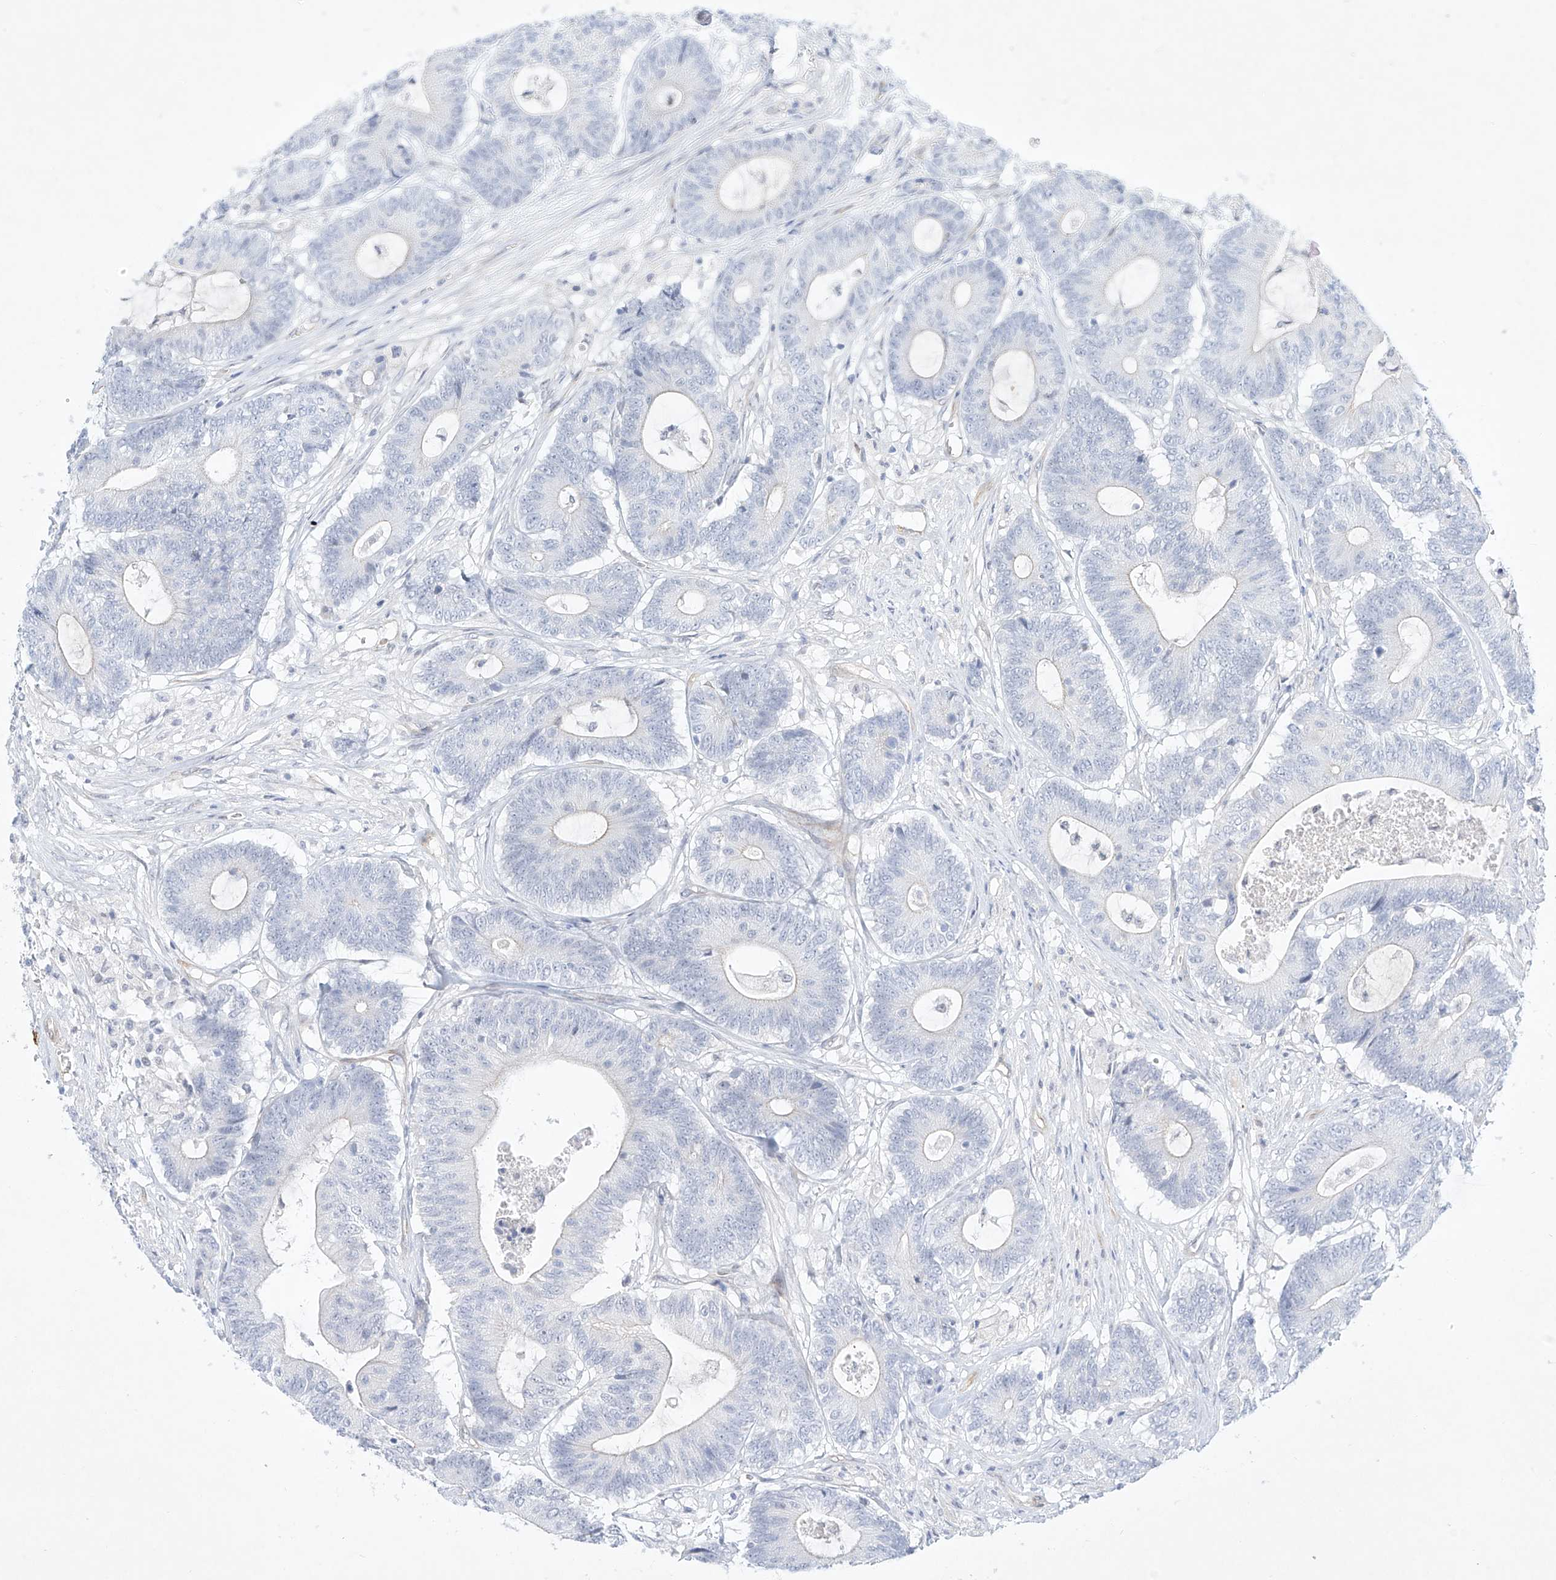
{"staining": {"intensity": "negative", "quantity": "none", "location": "none"}, "tissue": "colorectal cancer", "cell_type": "Tumor cells", "image_type": "cancer", "snomed": [{"axis": "morphology", "description": "Adenocarcinoma, NOS"}, {"axis": "topography", "description": "Colon"}], "caption": "Immunohistochemistry micrograph of colorectal adenocarcinoma stained for a protein (brown), which demonstrates no expression in tumor cells. (Stains: DAB (3,3'-diaminobenzidine) IHC with hematoxylin counter stain, Microscopy: brightfield microscopy at high magnification).", "gene": "REEP2", "patient": {"sex": "female", "age": 84}}